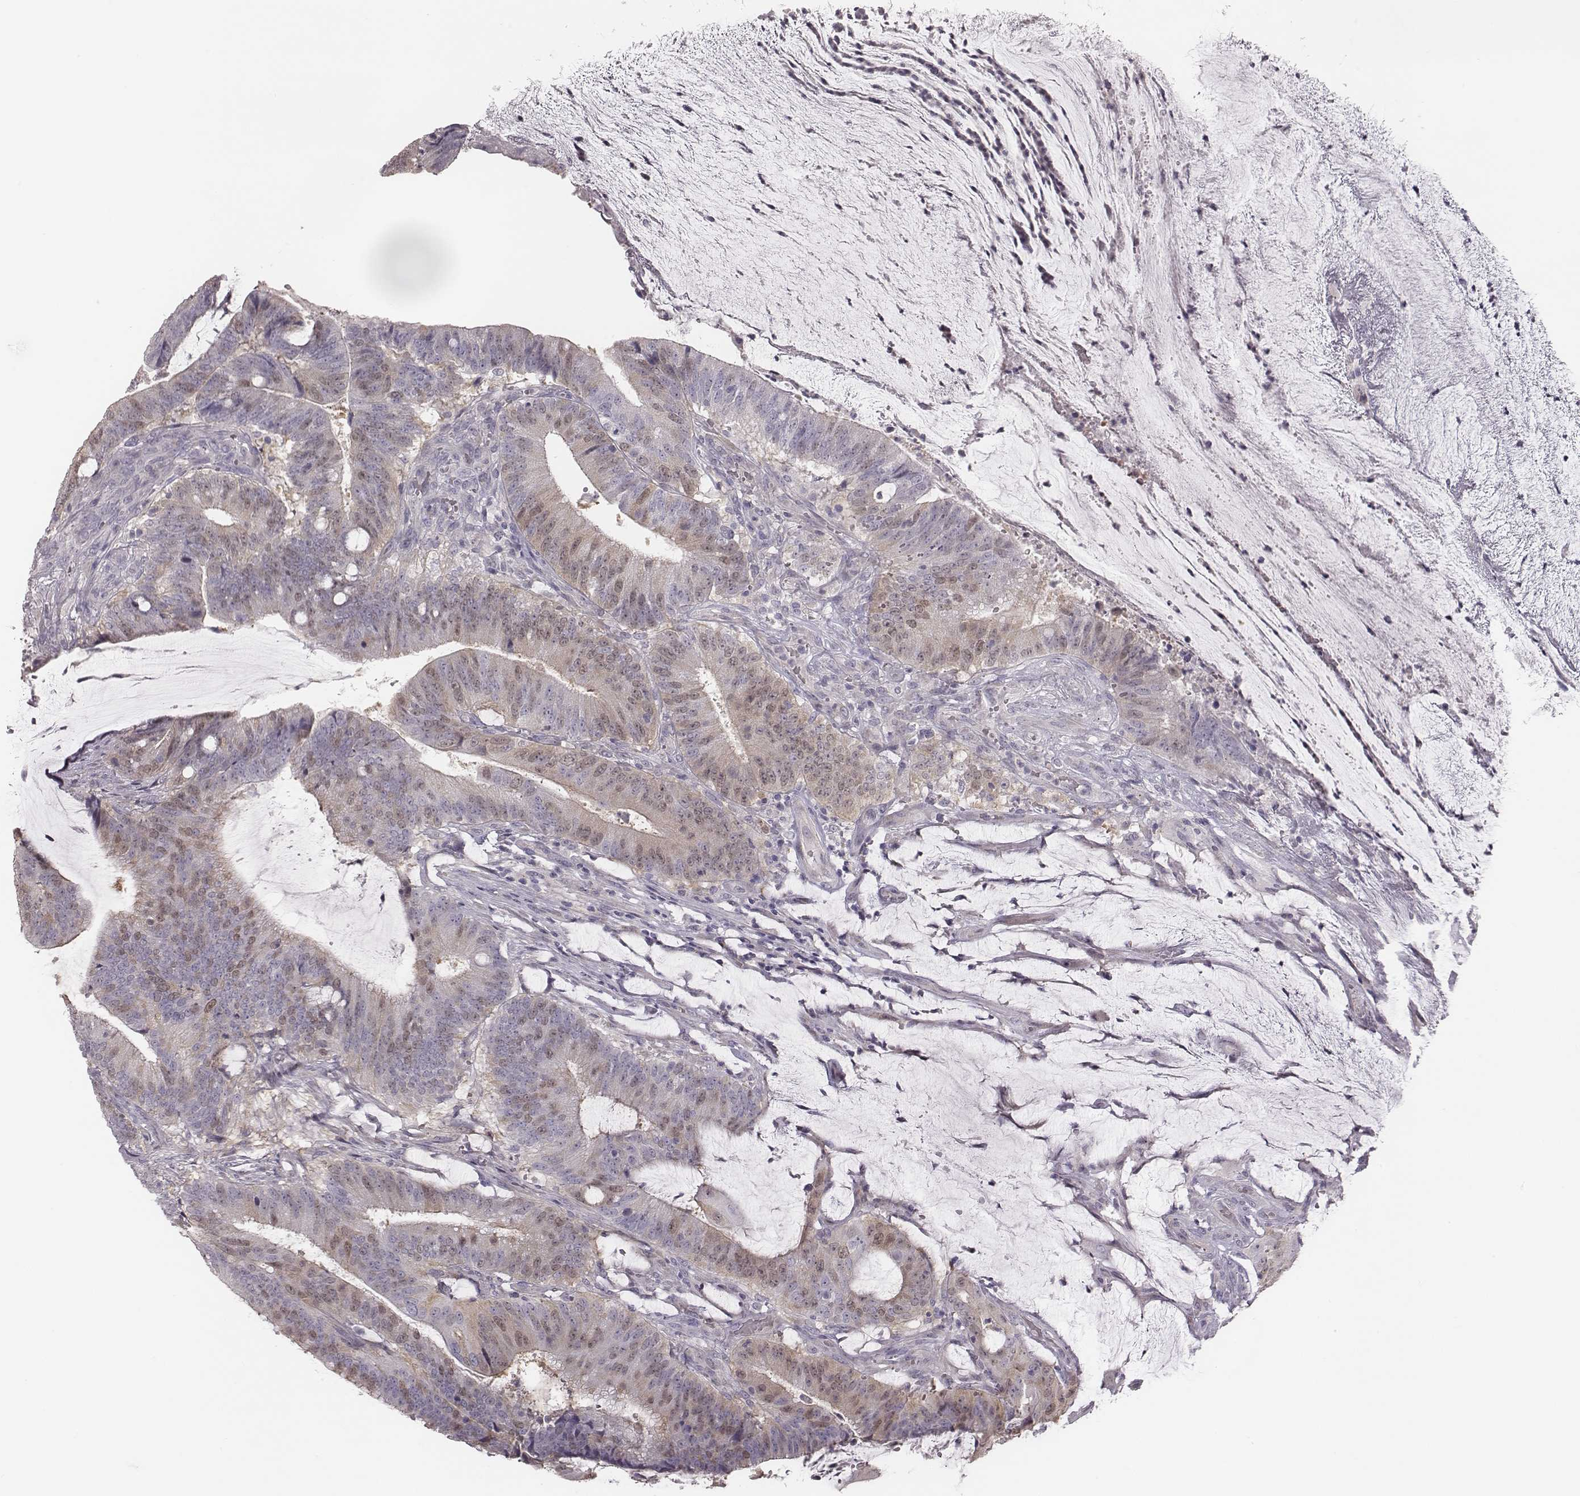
{"staining": {"intensity": "weak", "quantity": "<25%", "location": "nuclear"}, "tissue": "colorectal cancer", "cell_type": "Tumor cells", "image_type": "cancer", "snomed": [{"axis": "morphology", "description": "Adenocarcinoma, NOS"}, {"axis": "topography", "description": "Colon"}], "caption": "The IHC micrograph has no significant expression in tumor cells of colorectal adenocarcinoma tissue.", "gene": "PBK", "patient": {"sex": "female", "age": 43}}